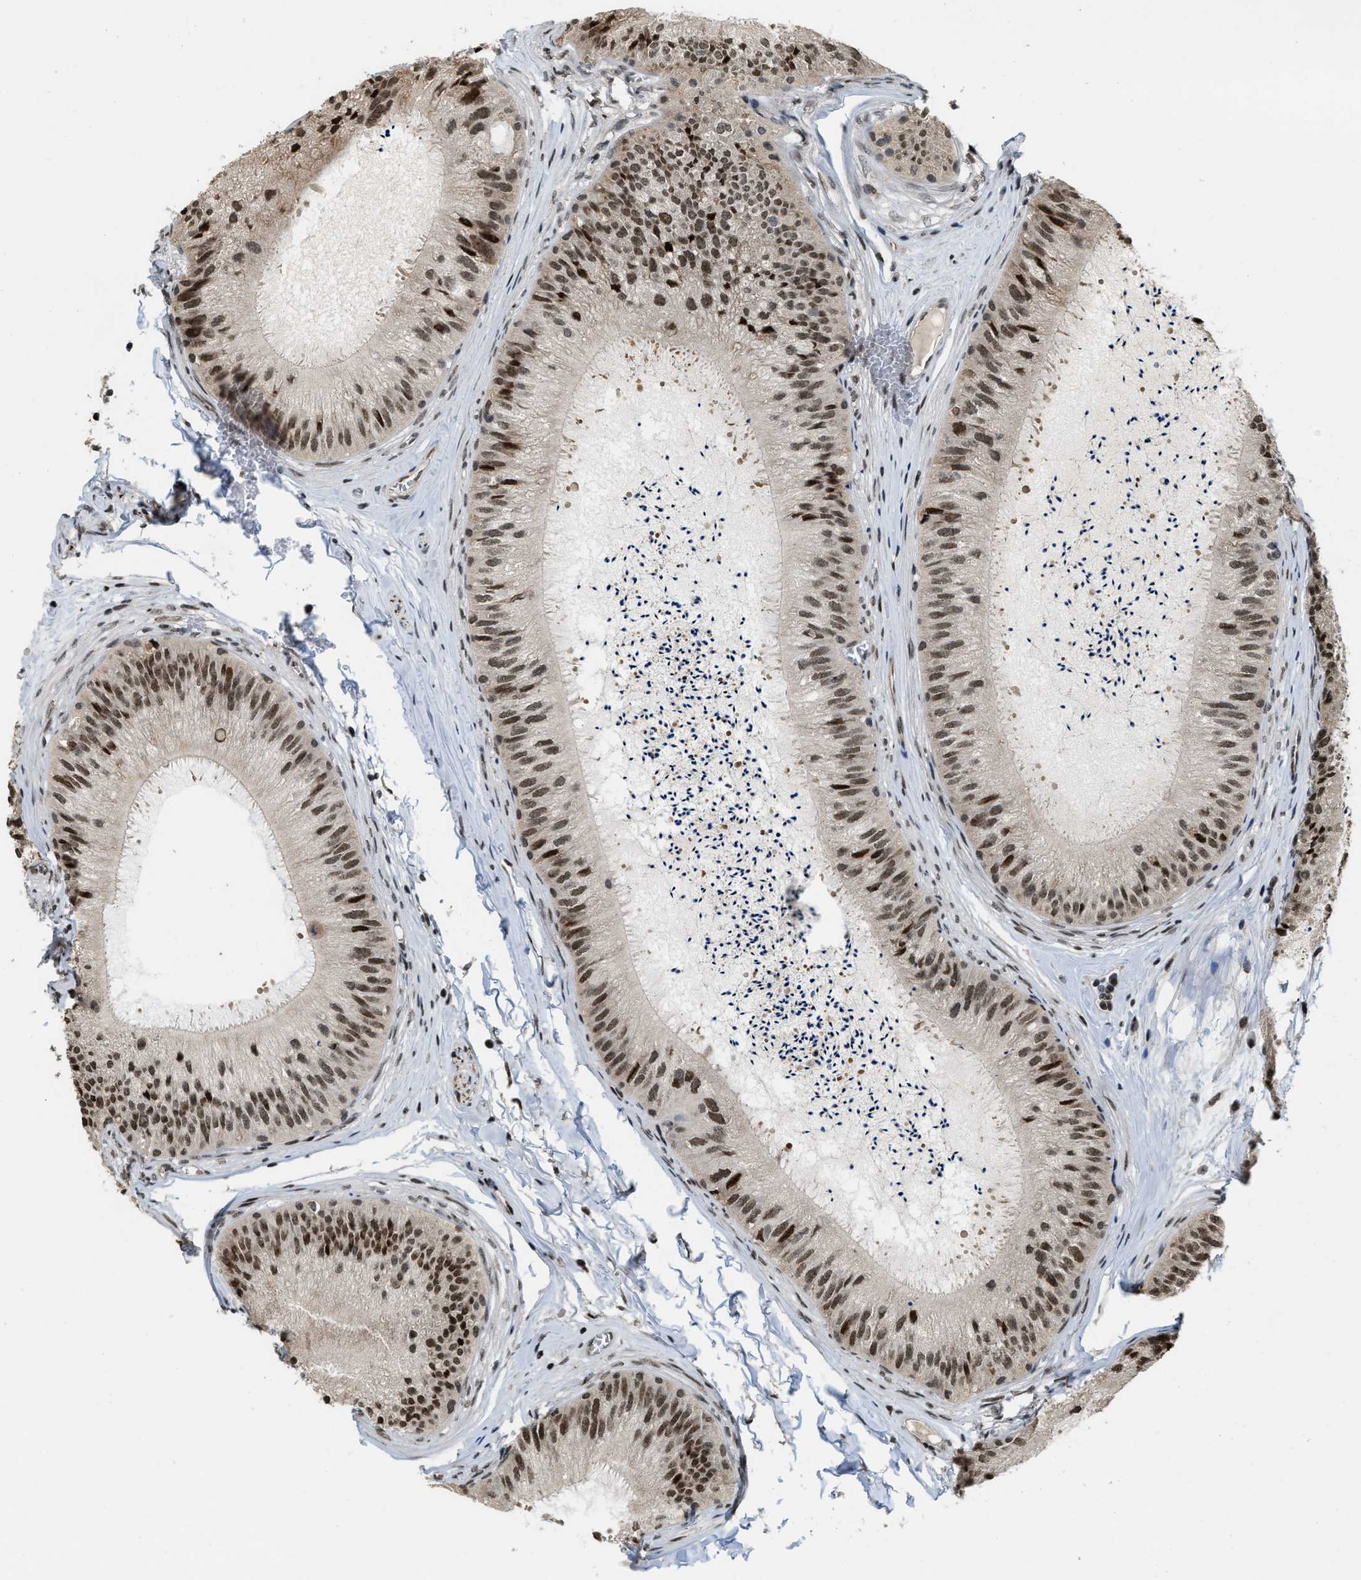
{"staining": {"intensity": "strong", "quantity": ">75%", "location": "nuclear"}, "tissue": "epididymis", "cell_type": "Glandular cells", "image_type": "normal", "snomed": [{"axis": "morphology", "description": "Normal tissue, NOS"}, {"axis": "topography", "description": "Epididymis"}], "caption": "A photomicrograph showing strong nuclear positivity in approximately >75% of glandular cells in normal epididymis, as visualized by brown immunohistochemical staining.", "gene": "SERTAD2", "patient": {"sex": "male", "age": 31}}